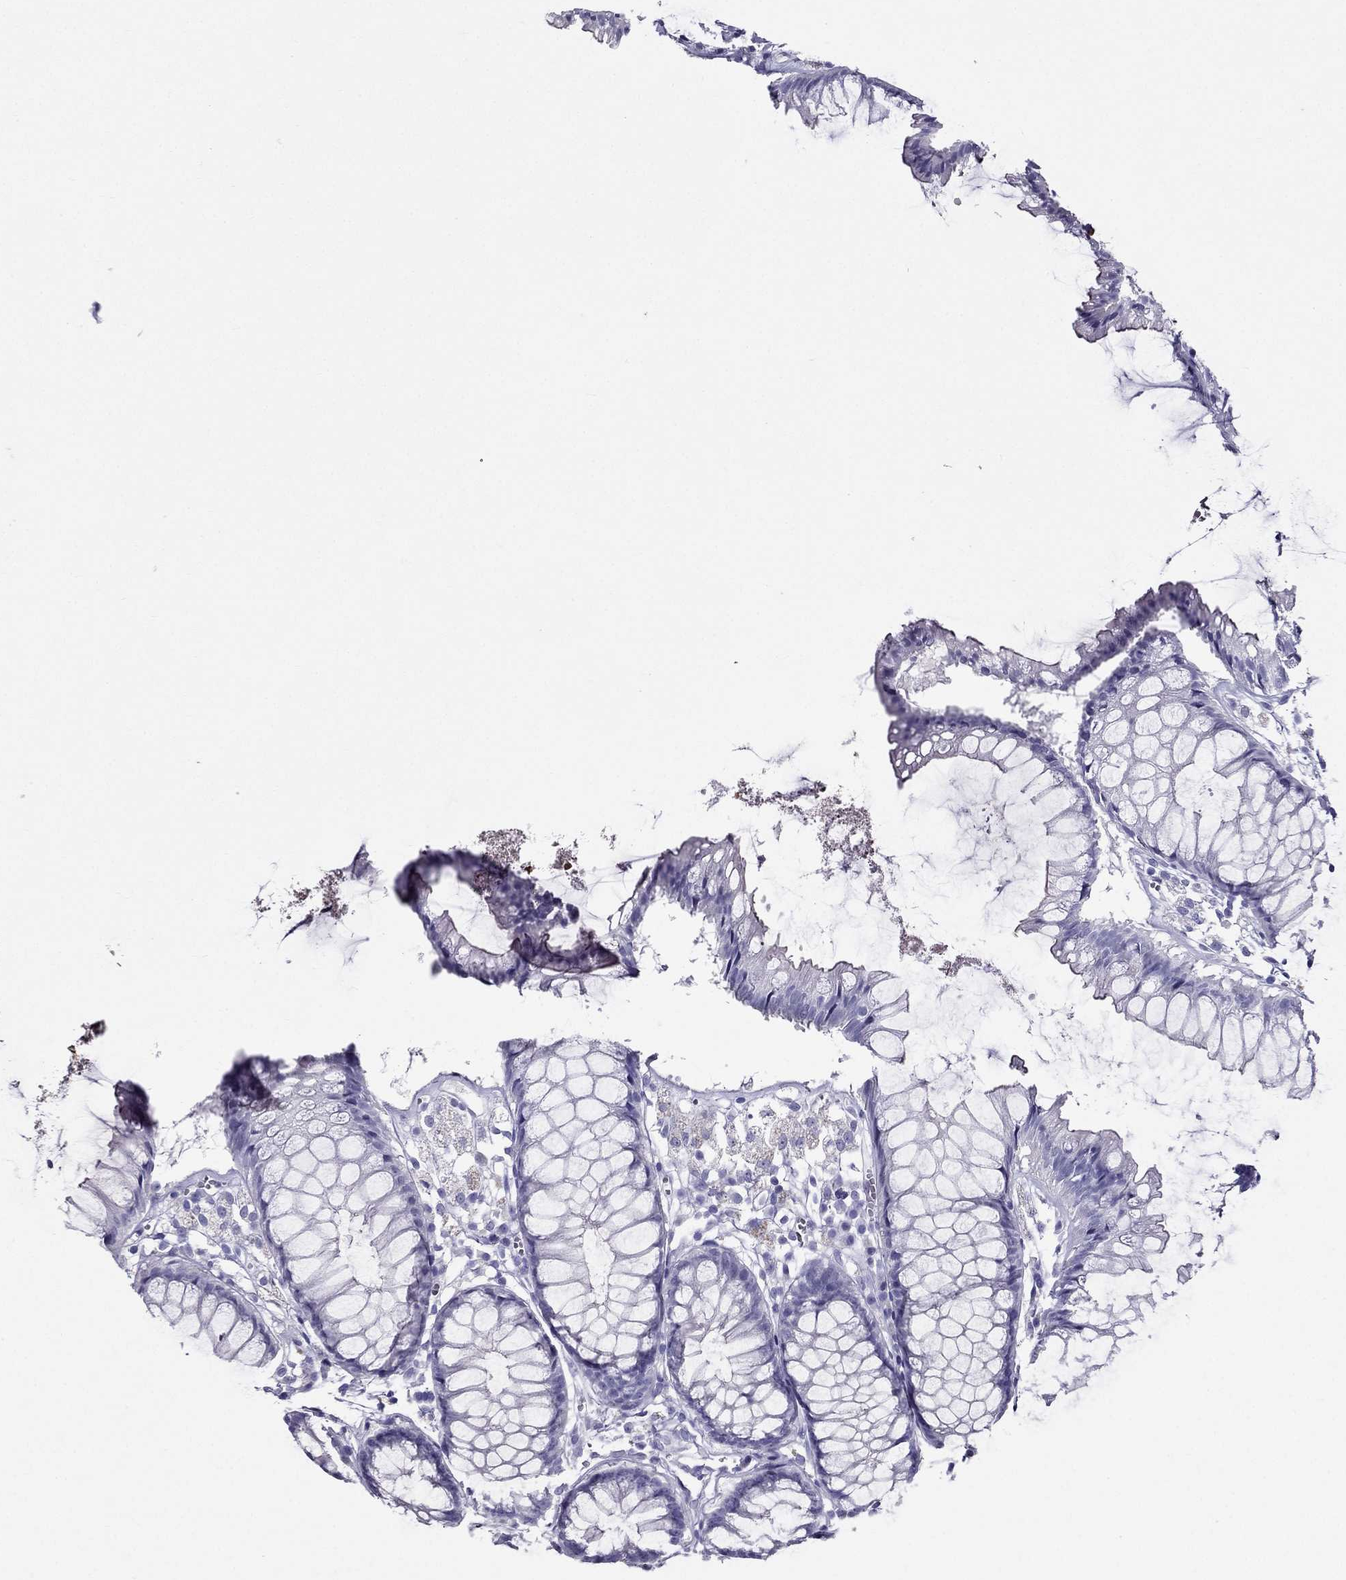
{"staining": {"intensity": "negative", "quantity": "none", "location": "none"}, "tissue": "colon", "cell_type": "Endothelial cells", "image_type": "normal", "snomed": [{"axis": "morphology", "description": "Normal tissue, NOS"}, {"axis": "morphology", "description": "Adenocarcinoma, NOS"}, {"axis": "topography", "description": "Colon"}], "caption": "Immunohistochemistry of unremarkable human colon demonstrates no staining in endothelial cells.", "gene": "ZNF541", "patient": {"sex": "male", "age": 65}}